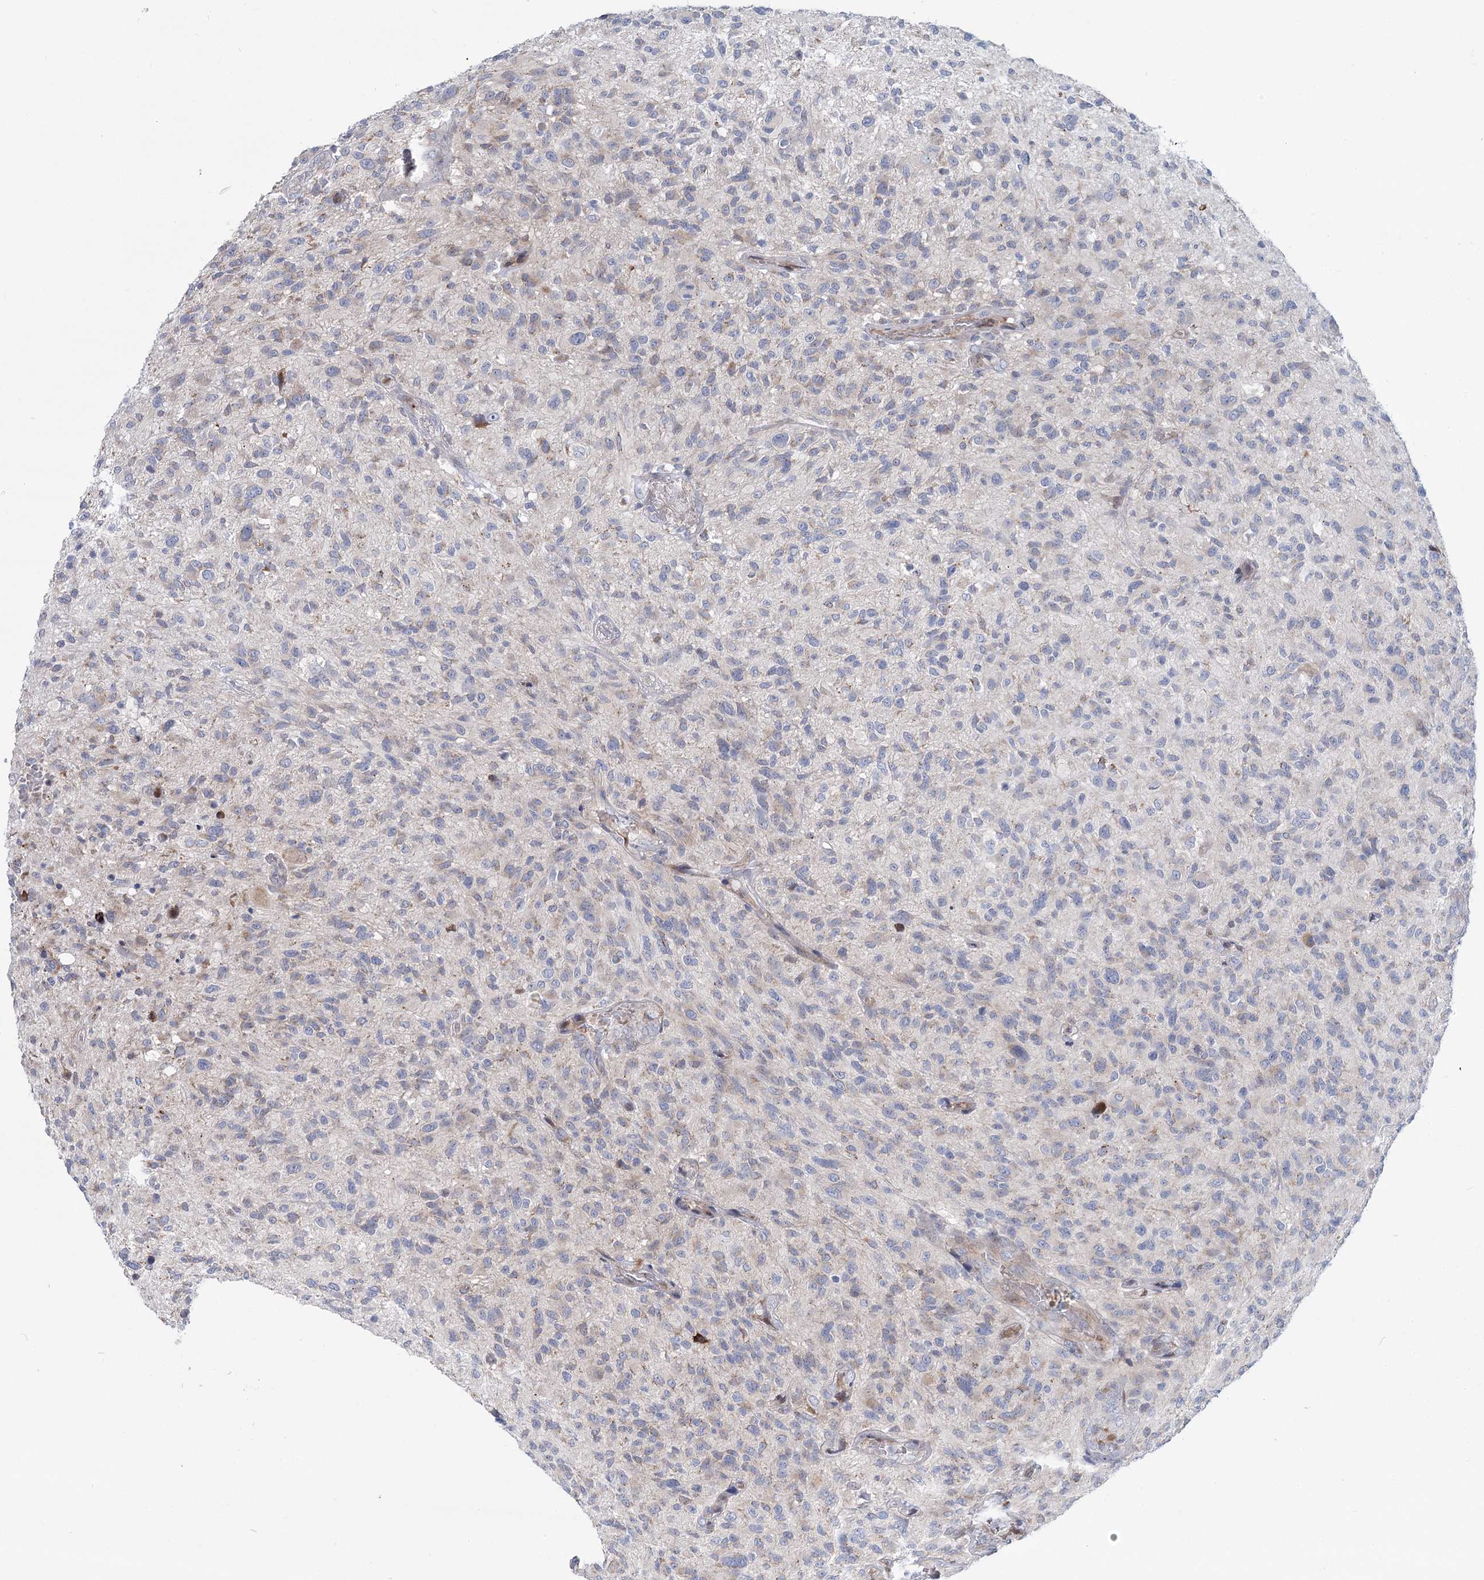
{"staining": {"intensity": "negative", "quantity": "none", "location": "none"}, "tissue": "glioma", "cell_type": "Tumor cells", "image_type": "cancer", "snomed": [{"axis": "morphology", "description": "Glioma, malignant, High grade"}, {"axis": "topography", "description": "Brain"}], "caption": "Tumor cells are negative for brown protein staining in glioma. Brightfield microscopy of immunohistochemistry stained with DAB (3,3'-diaminobenzidine) (brown) and hematoxylin (blue), captured at high magnification.", "gene": "CPLANE1", "patient": {"sex": "male", "age": 47}}